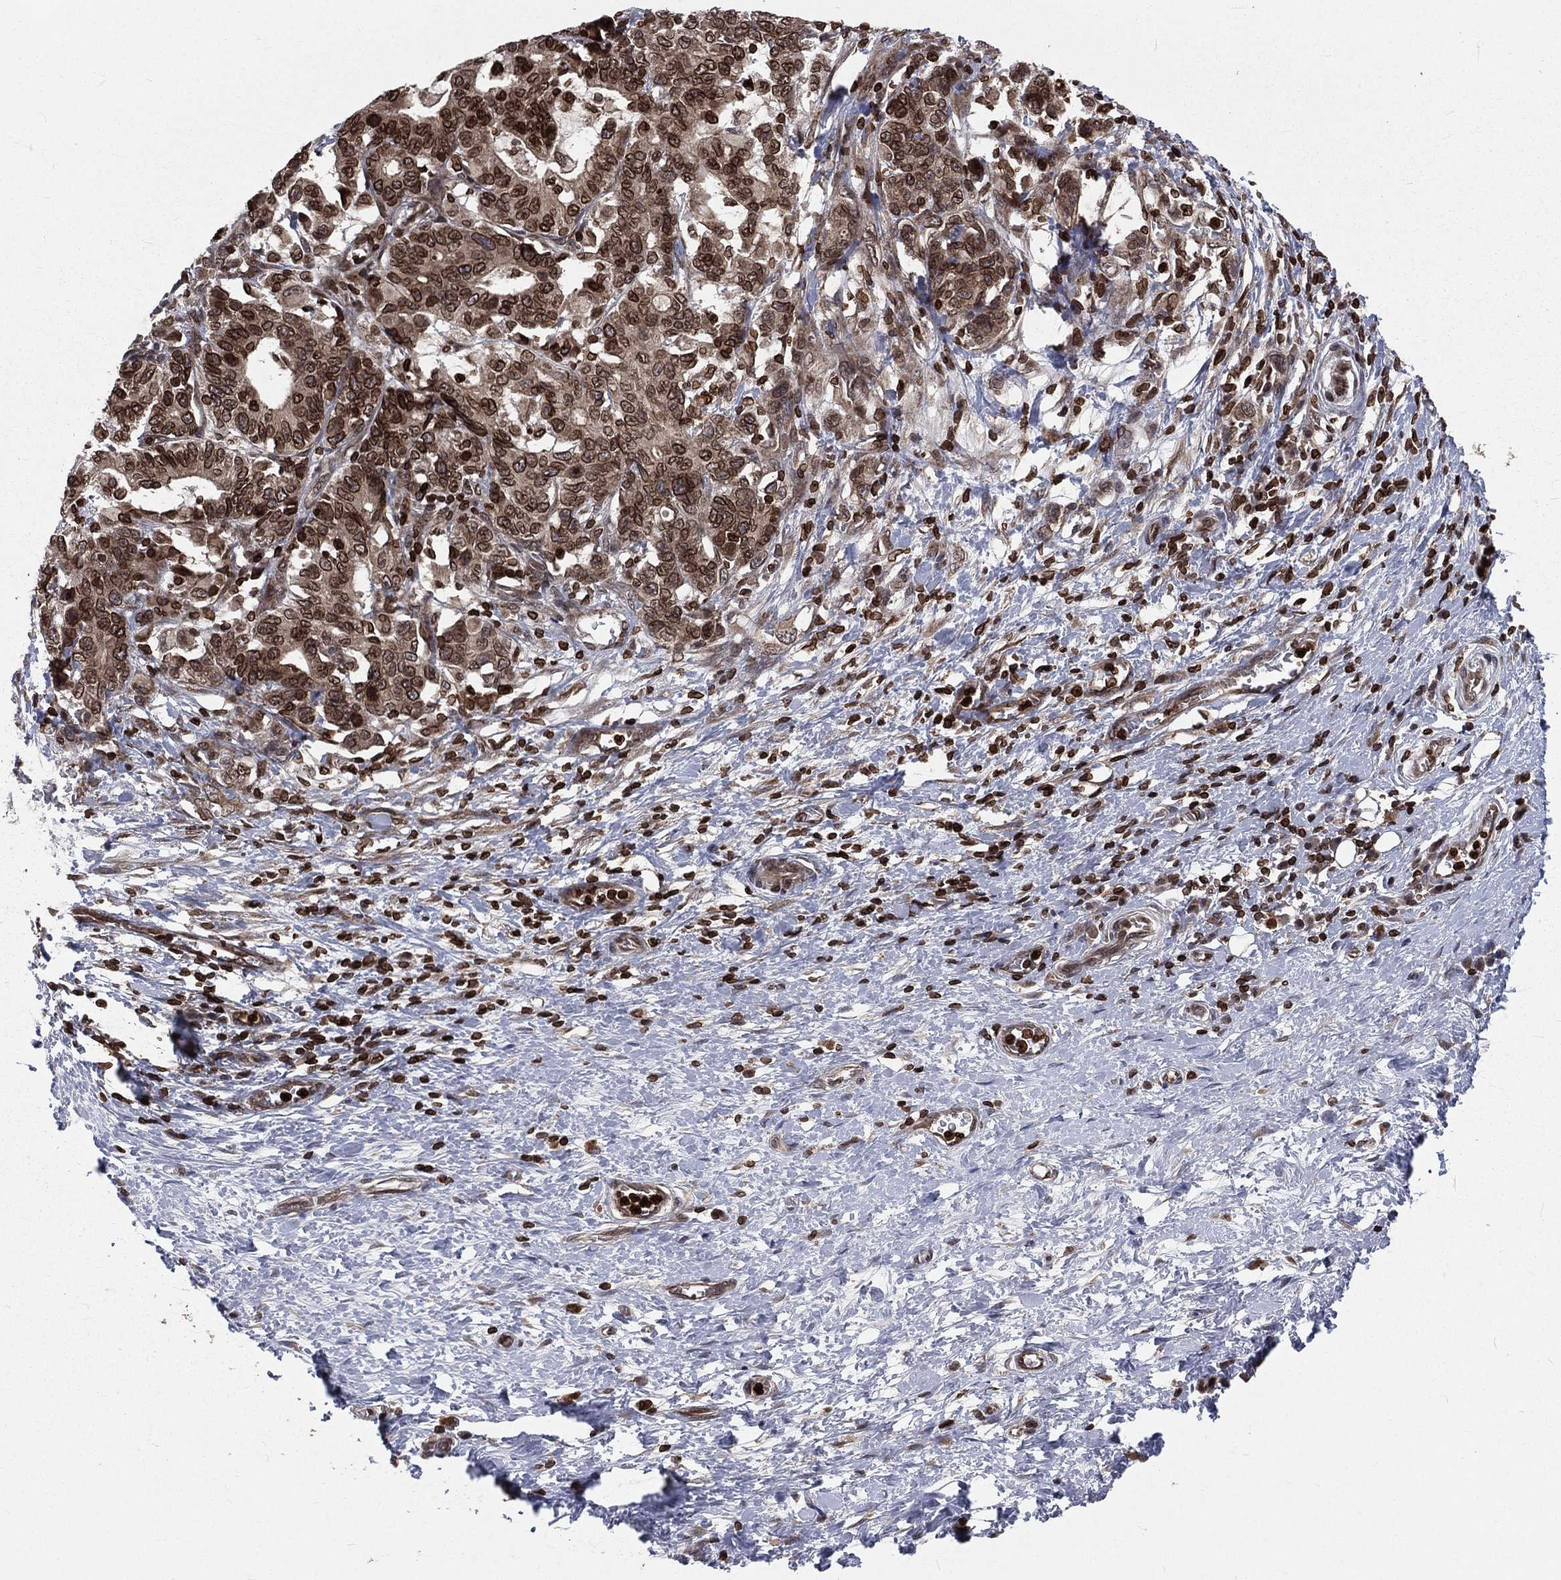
{"staining": {"intensity": "strong", "quantity": "25%-75%", "location": "cytoplasmic/membranous,nuclear"}, "tissue": "stomach cancer", "cell_type": "Tumor cells", "image_type": "cancer", "snomed": [{"axis": "morphology", "description": "Normal tissue, NOS"}, {"axis": "morphology", "description": "Adenocarcinoma, NOS"}, {"axis": "topography", "description": "Stomach"}], "caption": "Strong cytoplasmic/membranous and nuclear protein positivity is present in approximately 25%-75% of tumor cells in adenocarcinoma (stomach).", "gene": "LBR", "patient": {"sex": "female", "age": 64}}